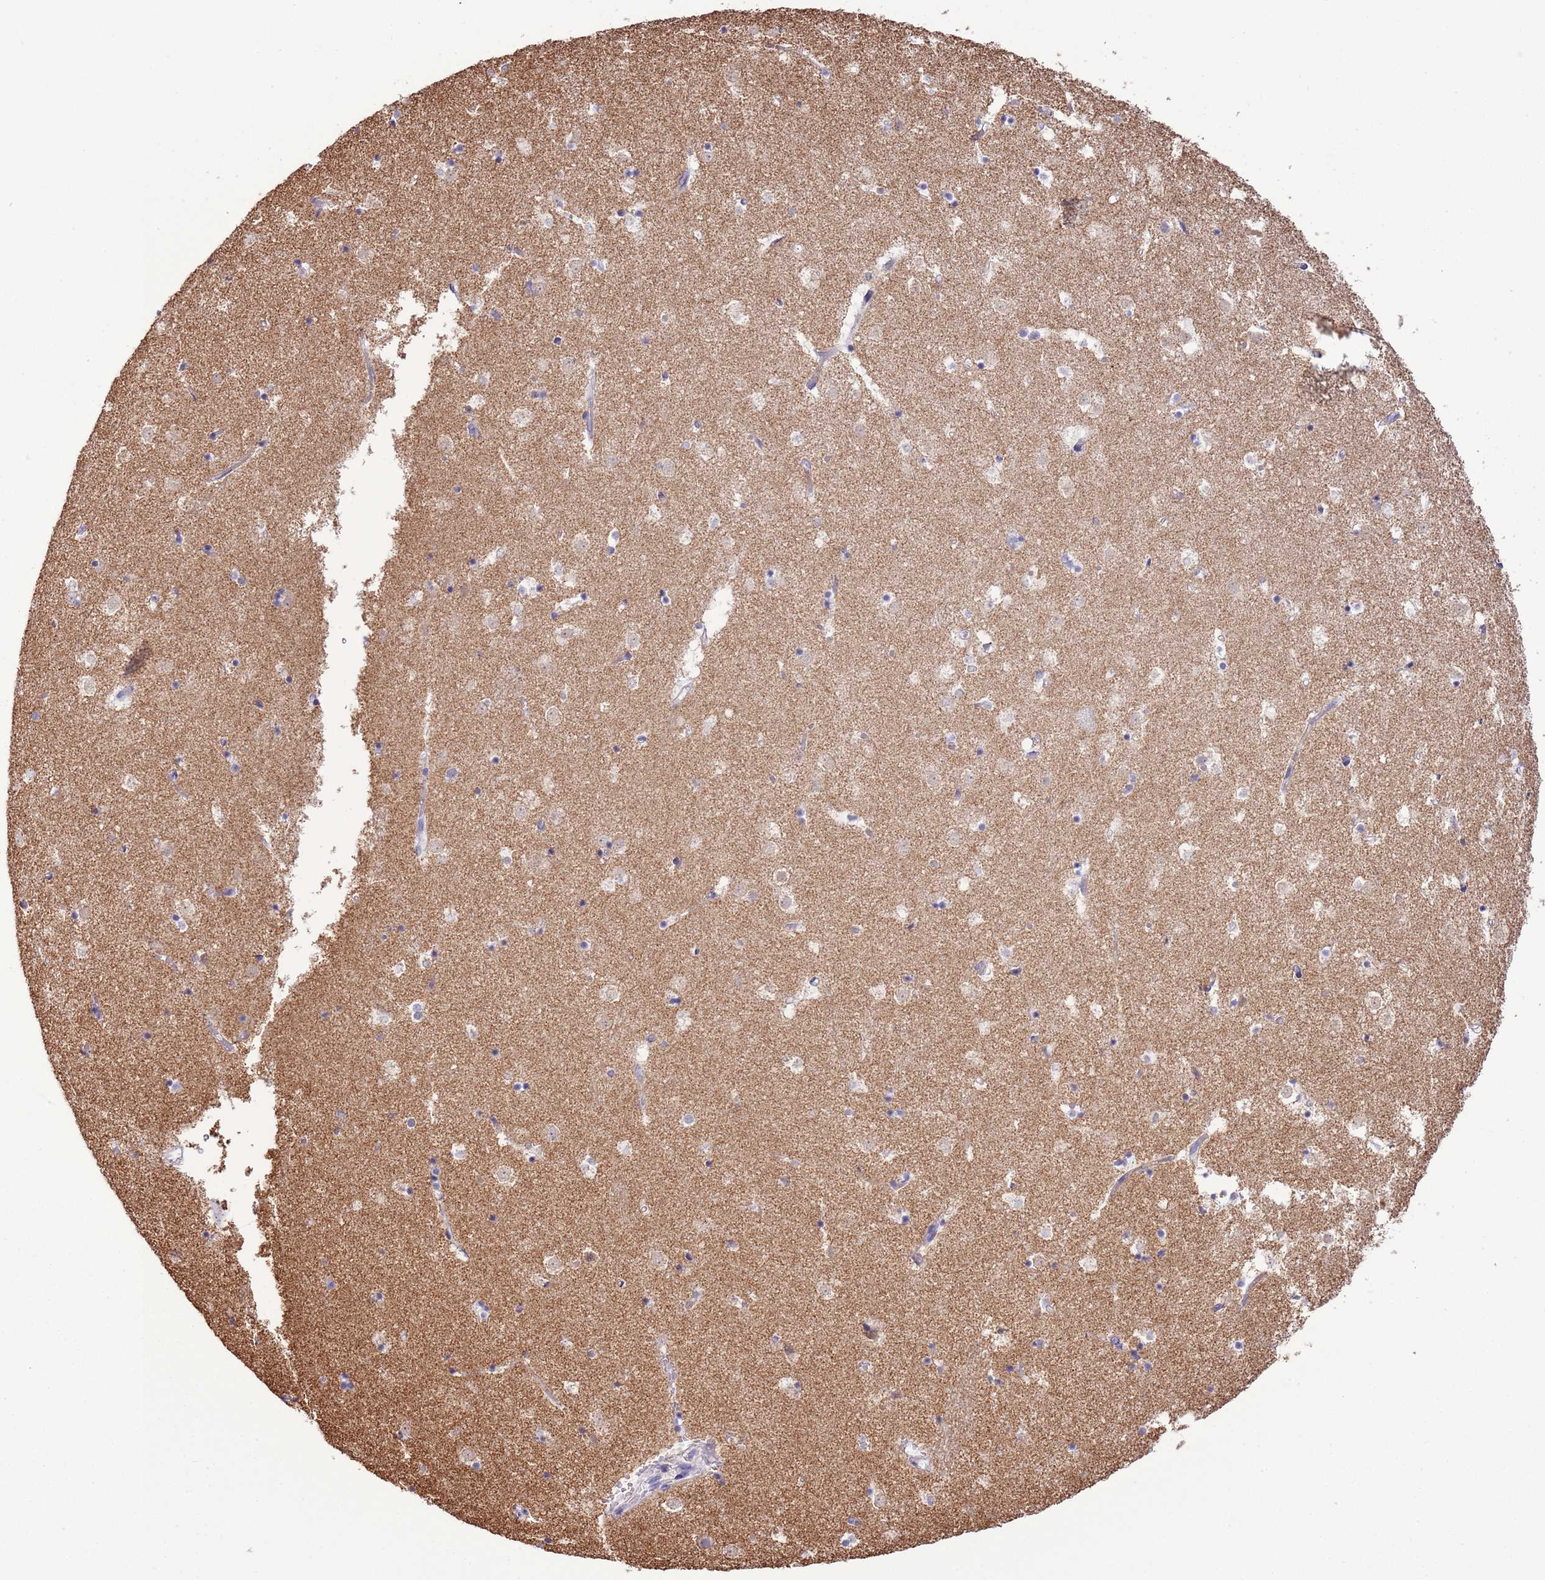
{"staining": {"intensity": "negative", "quantity": "none", "location": "none"}, "tissue": "caudate", "cell_type": "Glial cells", "image_type": "normal", "snomed": [{"axis": "morphology", "description": "Normal tissue, NOS"}, {"axis": "topography", "description": "Lateral ventricle wall"}], "caption": "The photomicrograph demonstrates no staining of glial cells in benign caudate.", "gene": "SLC23A1", "patient": {"sex": "female", "age": 52}}